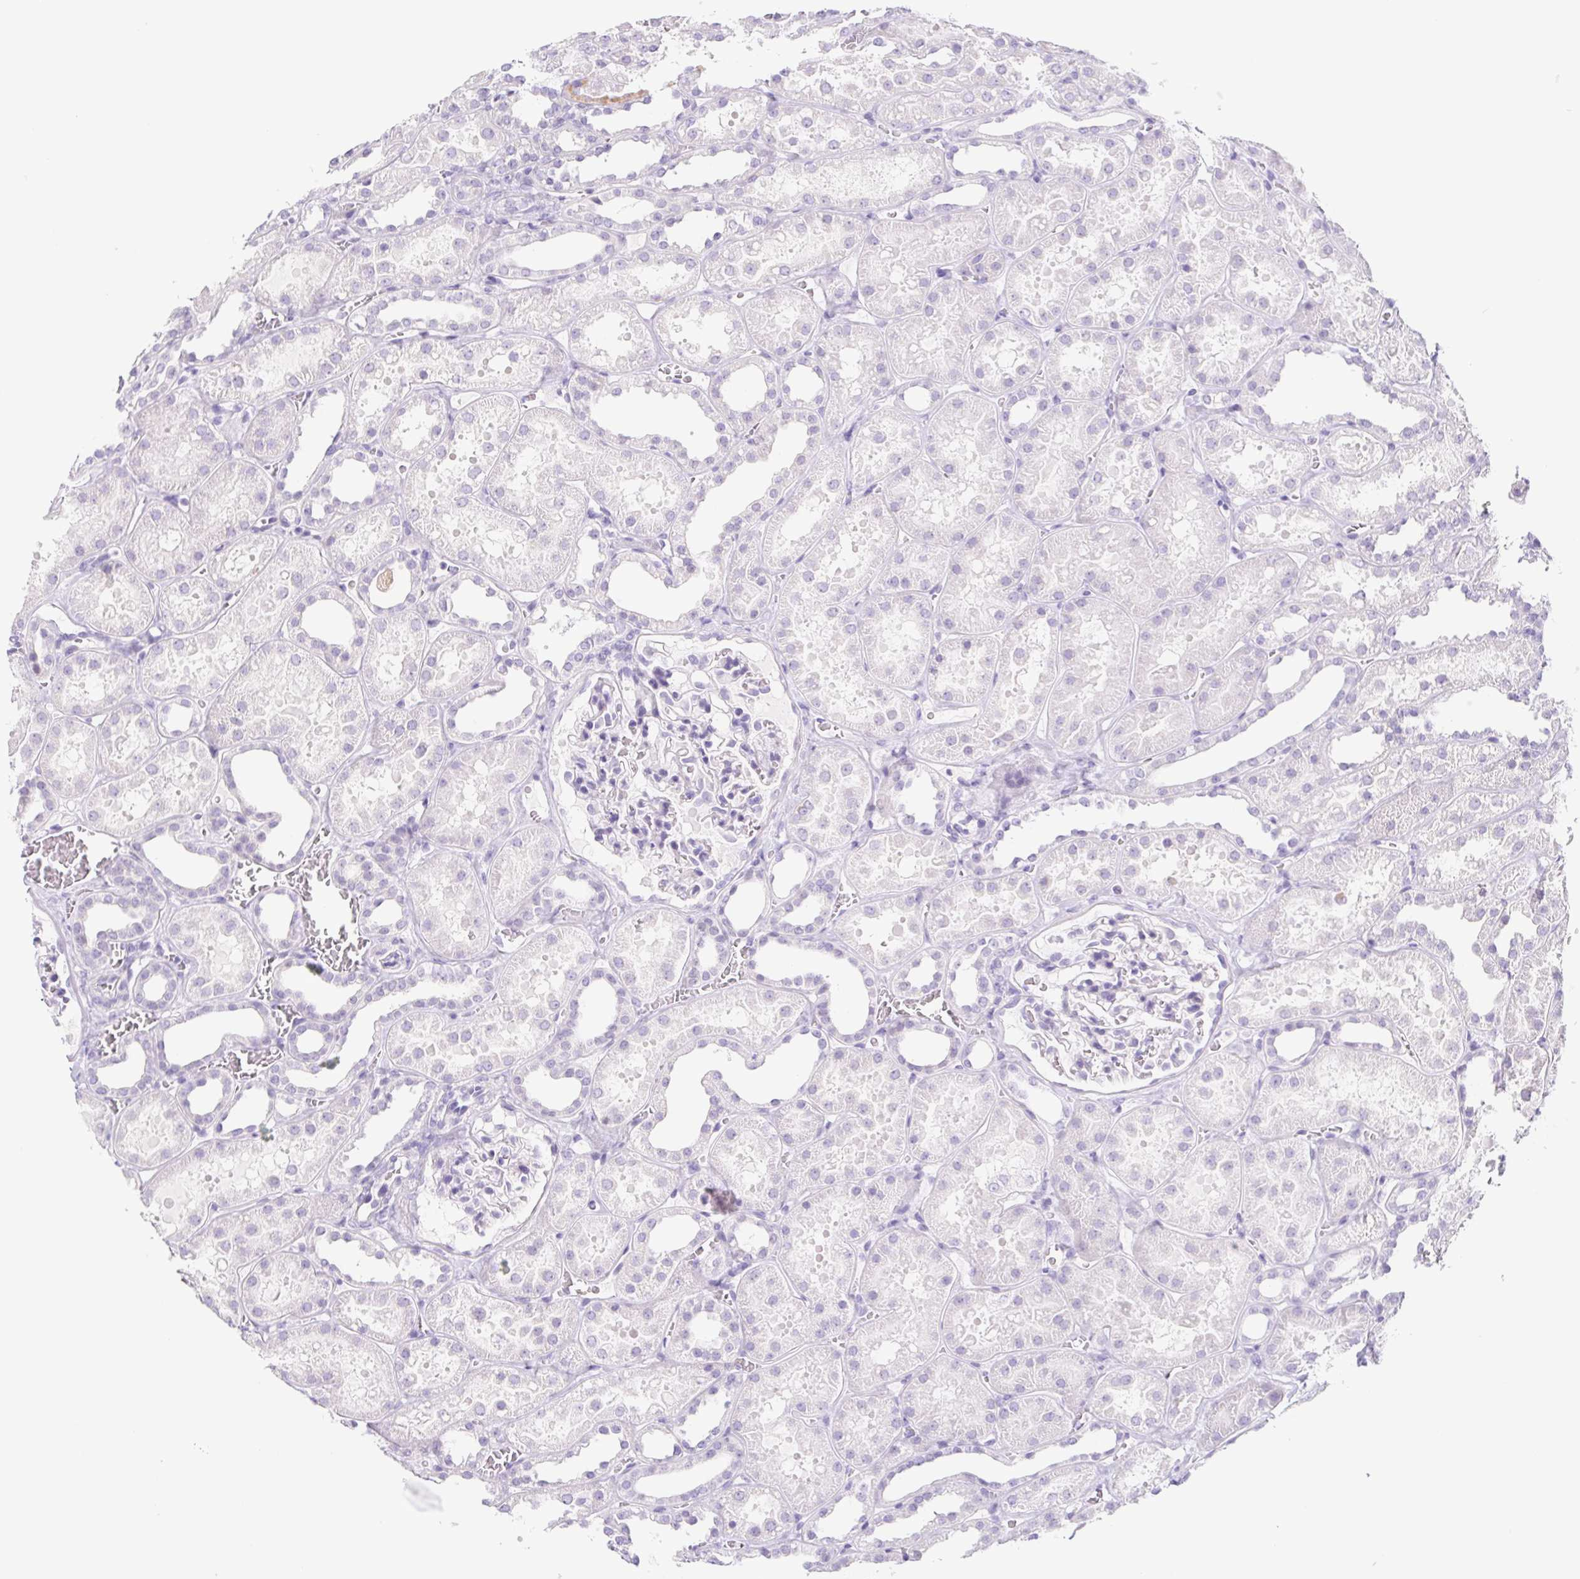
{"staining": {"intensity": "negative", "quantity": "none", "location": "none"}, "tissue": "kidney", "cell_type": "Cells in glomeruli", "image_type": "normal", "snomed": [{"axis": "morphology", "description": "Normal tissue, NOS"}, {"axis": "topography", "description": "Kidney"}], "caption": "This is a image of immunohistochemistry (IHC) staining of benign kidney, which shows no staining in cells in glomeruli.", "gene": "CYP21A2", "patient": {"sex": "female", "age": 41}}